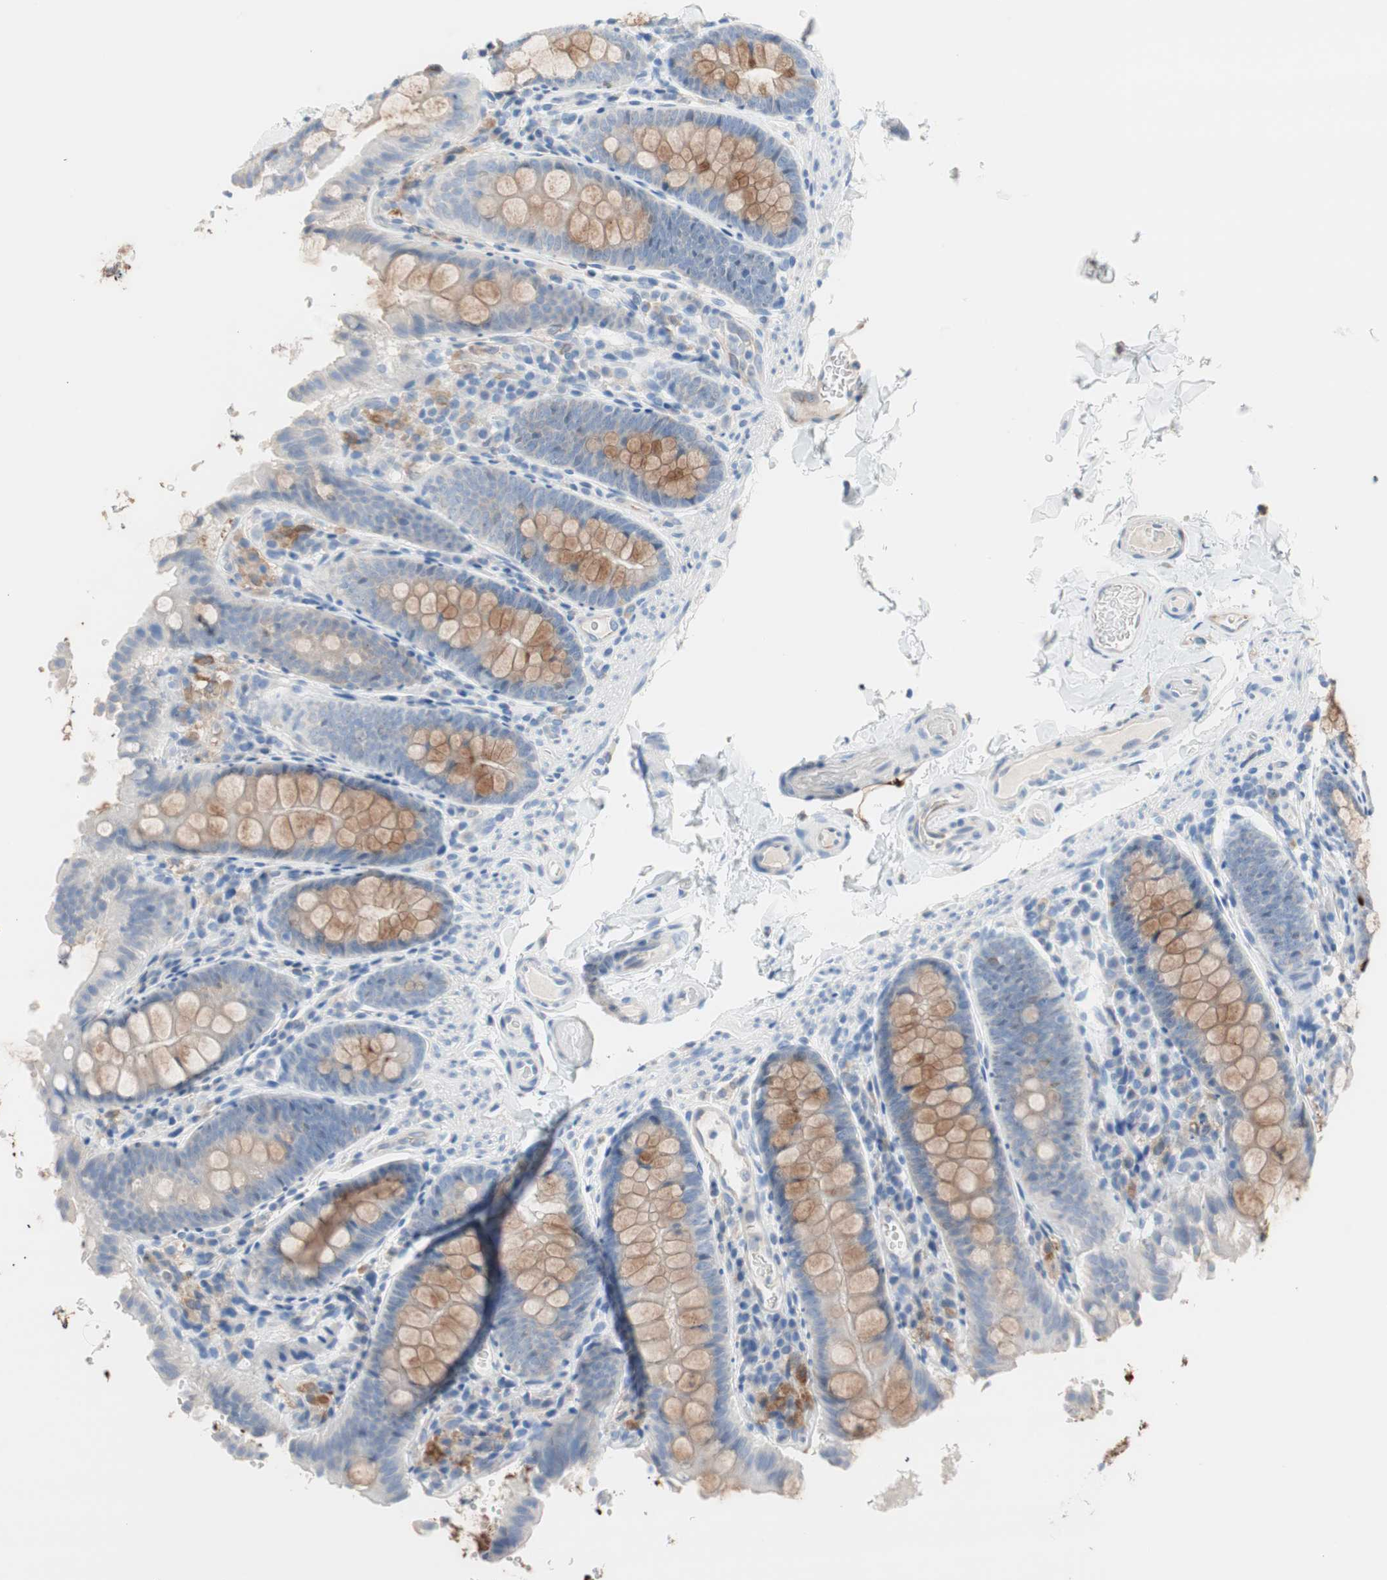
{"staining": {"intensity": "negative", "quantity": "none", "location": "none"}, "tissue": "colon", "cell_type": "Endothelial cells", "image_type": "normal", "snomed": [{"axis": "morphology", "description": "Normal tissue, NOS"}, {"axis": "topography", "description": "Colon"}], "caption": "Endothelial cells show no significant expression in normal colon. (IHC, brightfield microscopy, high magnification).", "gene": "GLUL", "patient": {"sex": "female", "age": 61}}